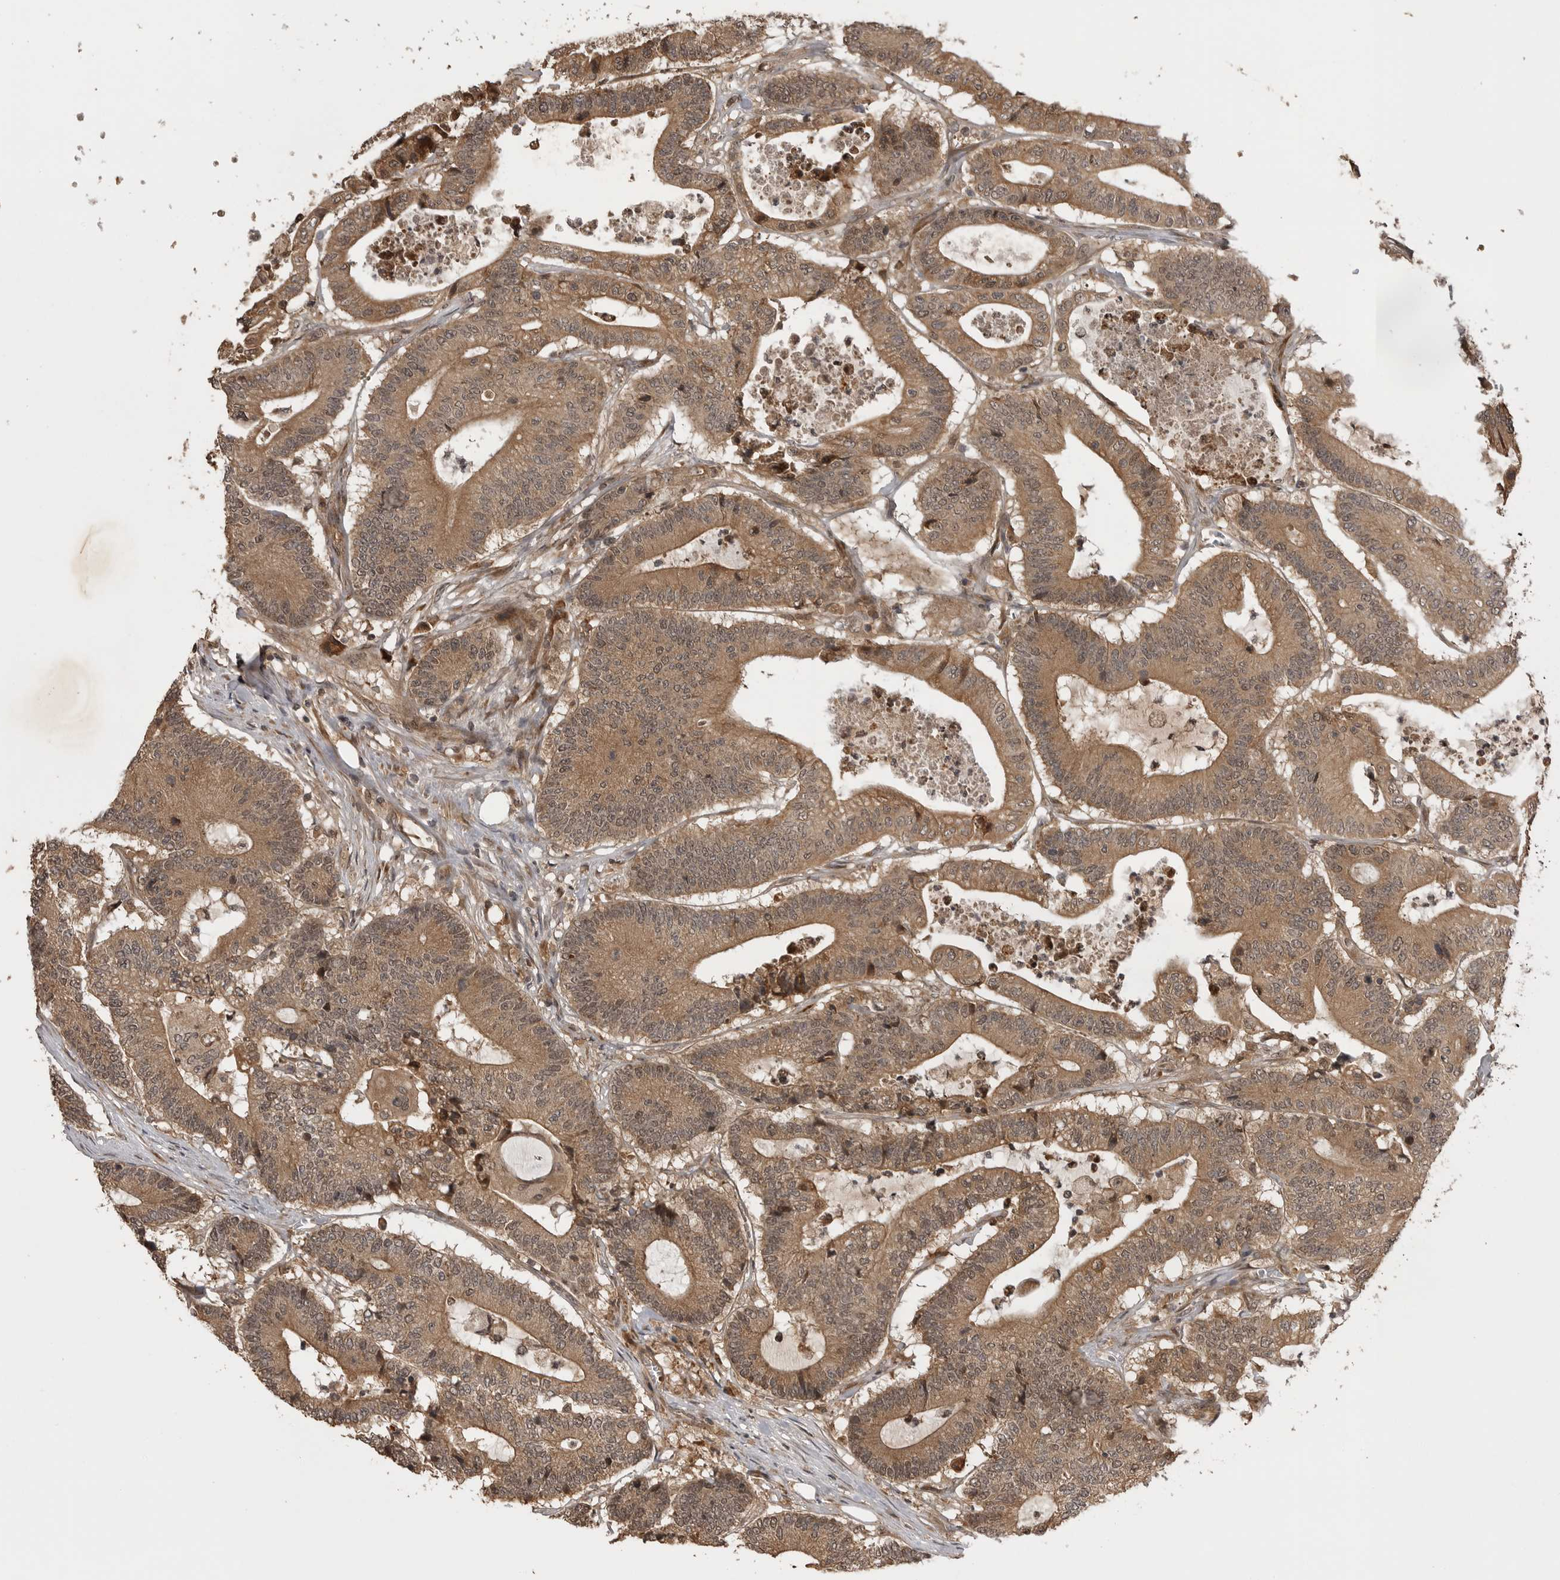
{"staining": {"intensity": "moderate", "quantity": ">75%", "location": "cytoplasmic/membranous,nuclear"}, "tissue": "colorectal cancer", "cell_type": "Tumor cells", "image_type": "cancer", "snomed": [{"axis": "morphology", "description": "Adenocarcinoma, NOS"}, {"axis": "topography", "description": "Colon"}], "caption": "Protein expression analysis of colorectal cancer exhibits moderate cytoplasmic/membranous and nuclear positivity in about >75% of tumor cells.", "gene": "AKAP7", "patient": {"sex": "female", "age": 84}}